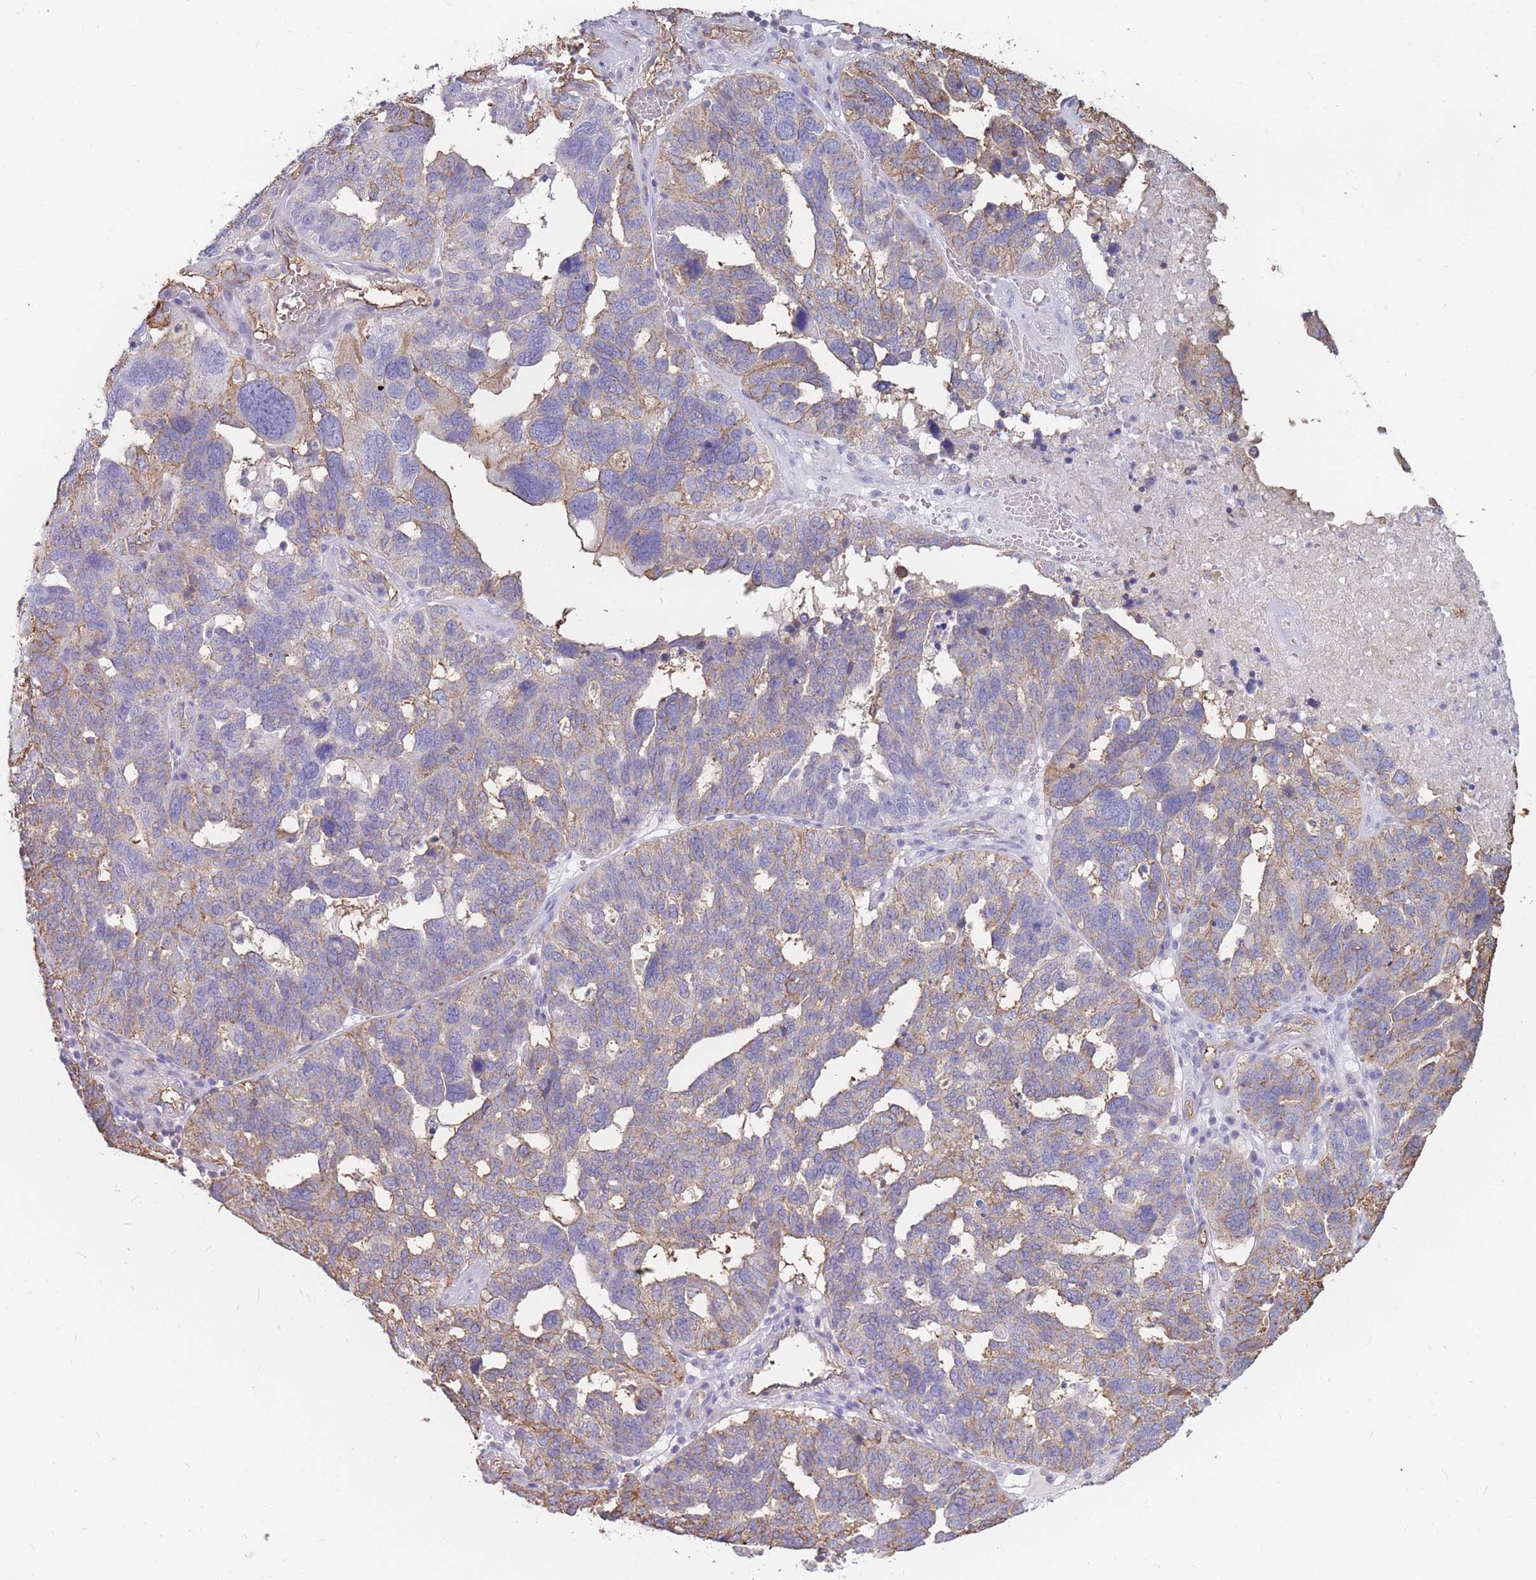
{"staining": {"intensity": "weak", "quantity": "25%-75%", "location": "cytoplasmic/membranous"}, "tissue": "ovarian cancer", "cell_type": "Tumor cells", "image_type": "cancer", "snomed": [{"axis": "morphology", "description": "Cystadenocarcinoma, serous, NOS"}, {"axis": "topography", "description": "Ovary"}], "caption": "Immunohistochemistry (DAB) staining of human serous cystadenocarcinoma (ovarian) exhibits weak cytoplasmic/membranous protein expression in about 25%-75% of tumor cells.", "gene": "GNA11", "patient": {"sex": "female", "age": 59}}